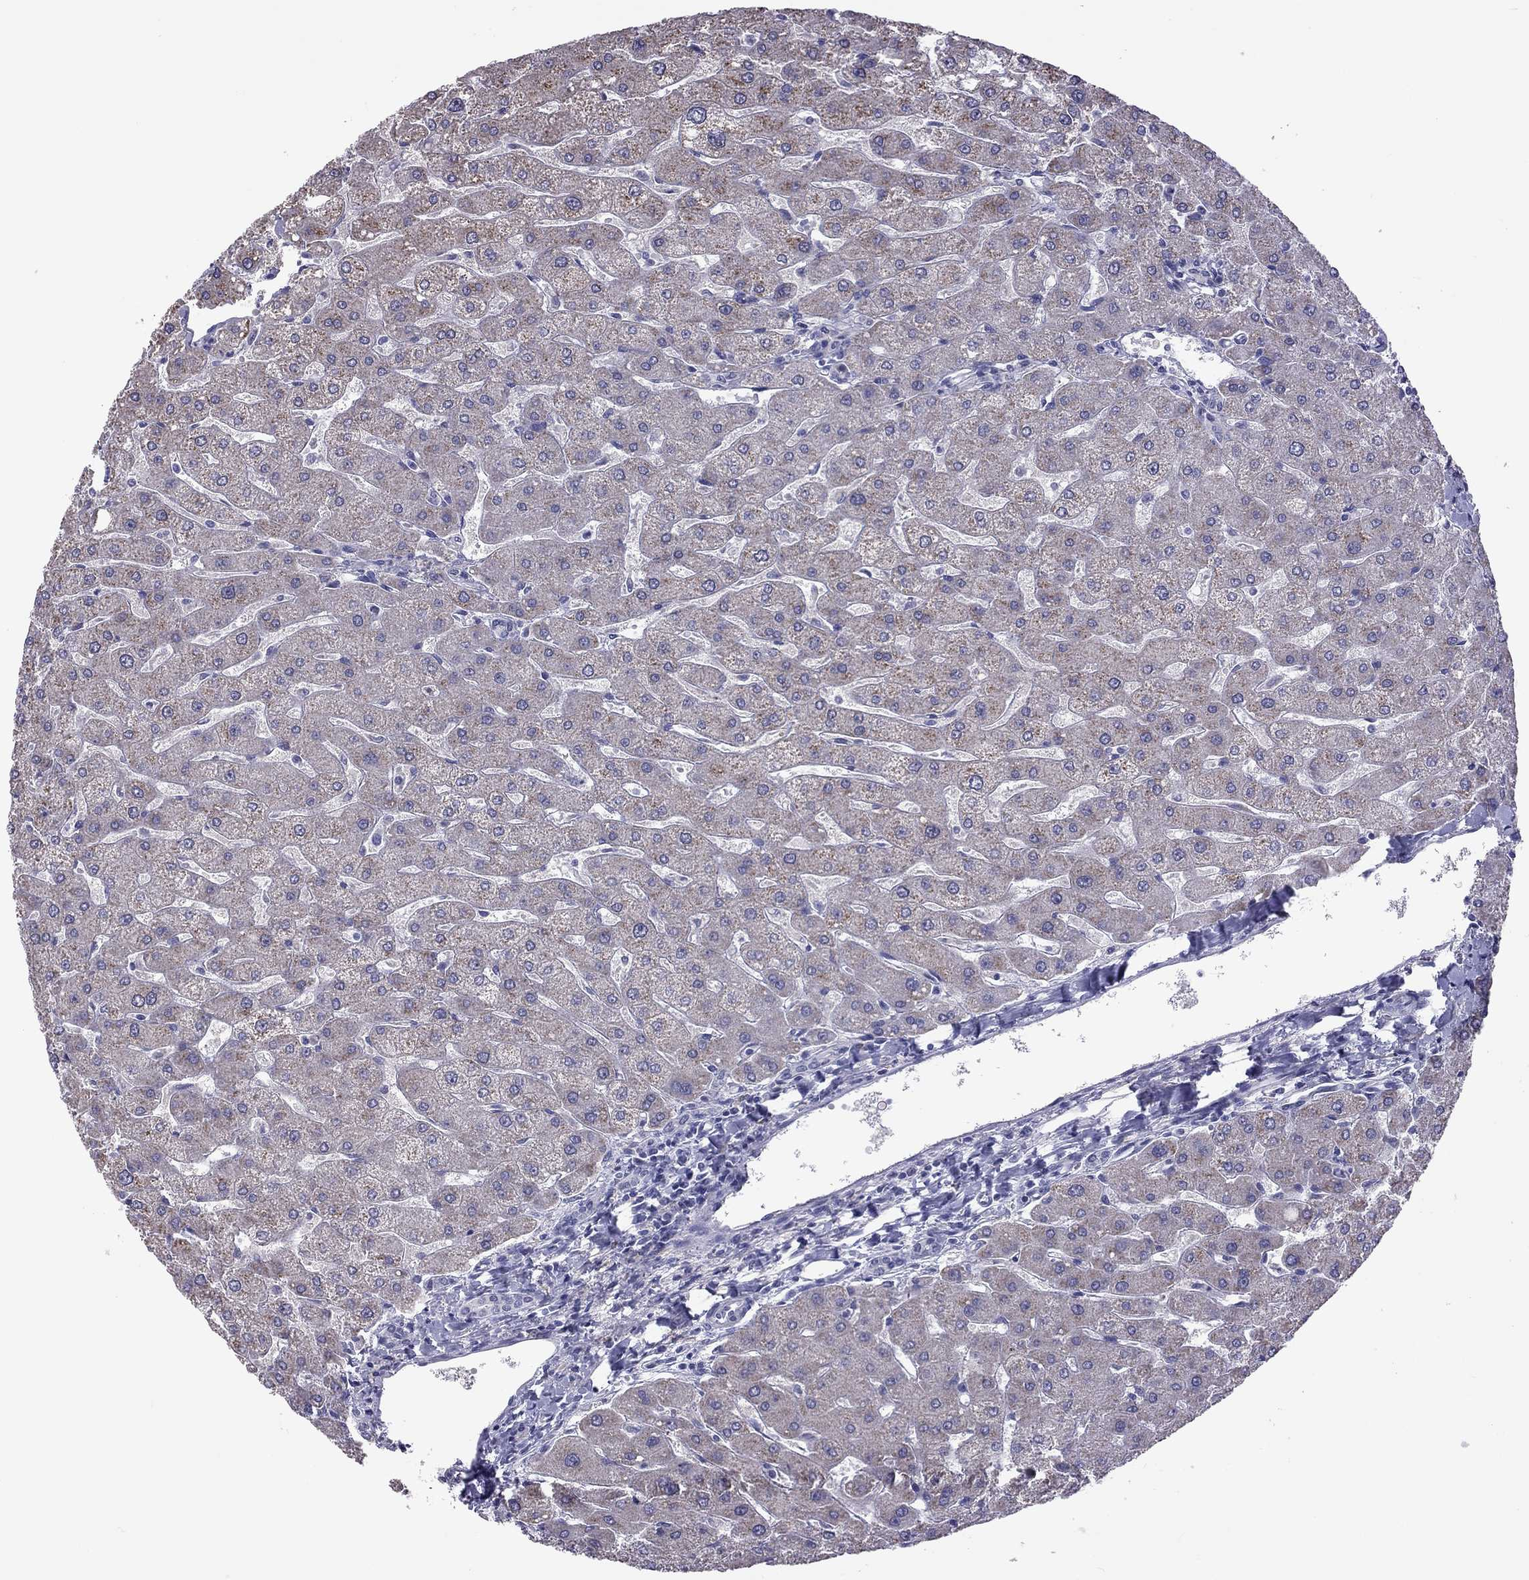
{"staining": {"intensity": "negative", "quantity": "none", "location": "none"}, "tissue": "liver", "cell_type": "Cholangiocytes", "image_type": "normal", "snomed": [{"axis": "morphology", "description": "Normal tissue, NOS"}, {"axis": "topography", "description": "Liver"}], "caption": "An immunohistochemistry (IHC) image of unremarkable liver is shown. There is no staining in cholangiocytes of liver.", "gene": "PPP1R3A", "patient": {"sex": "male", "age": 67}}